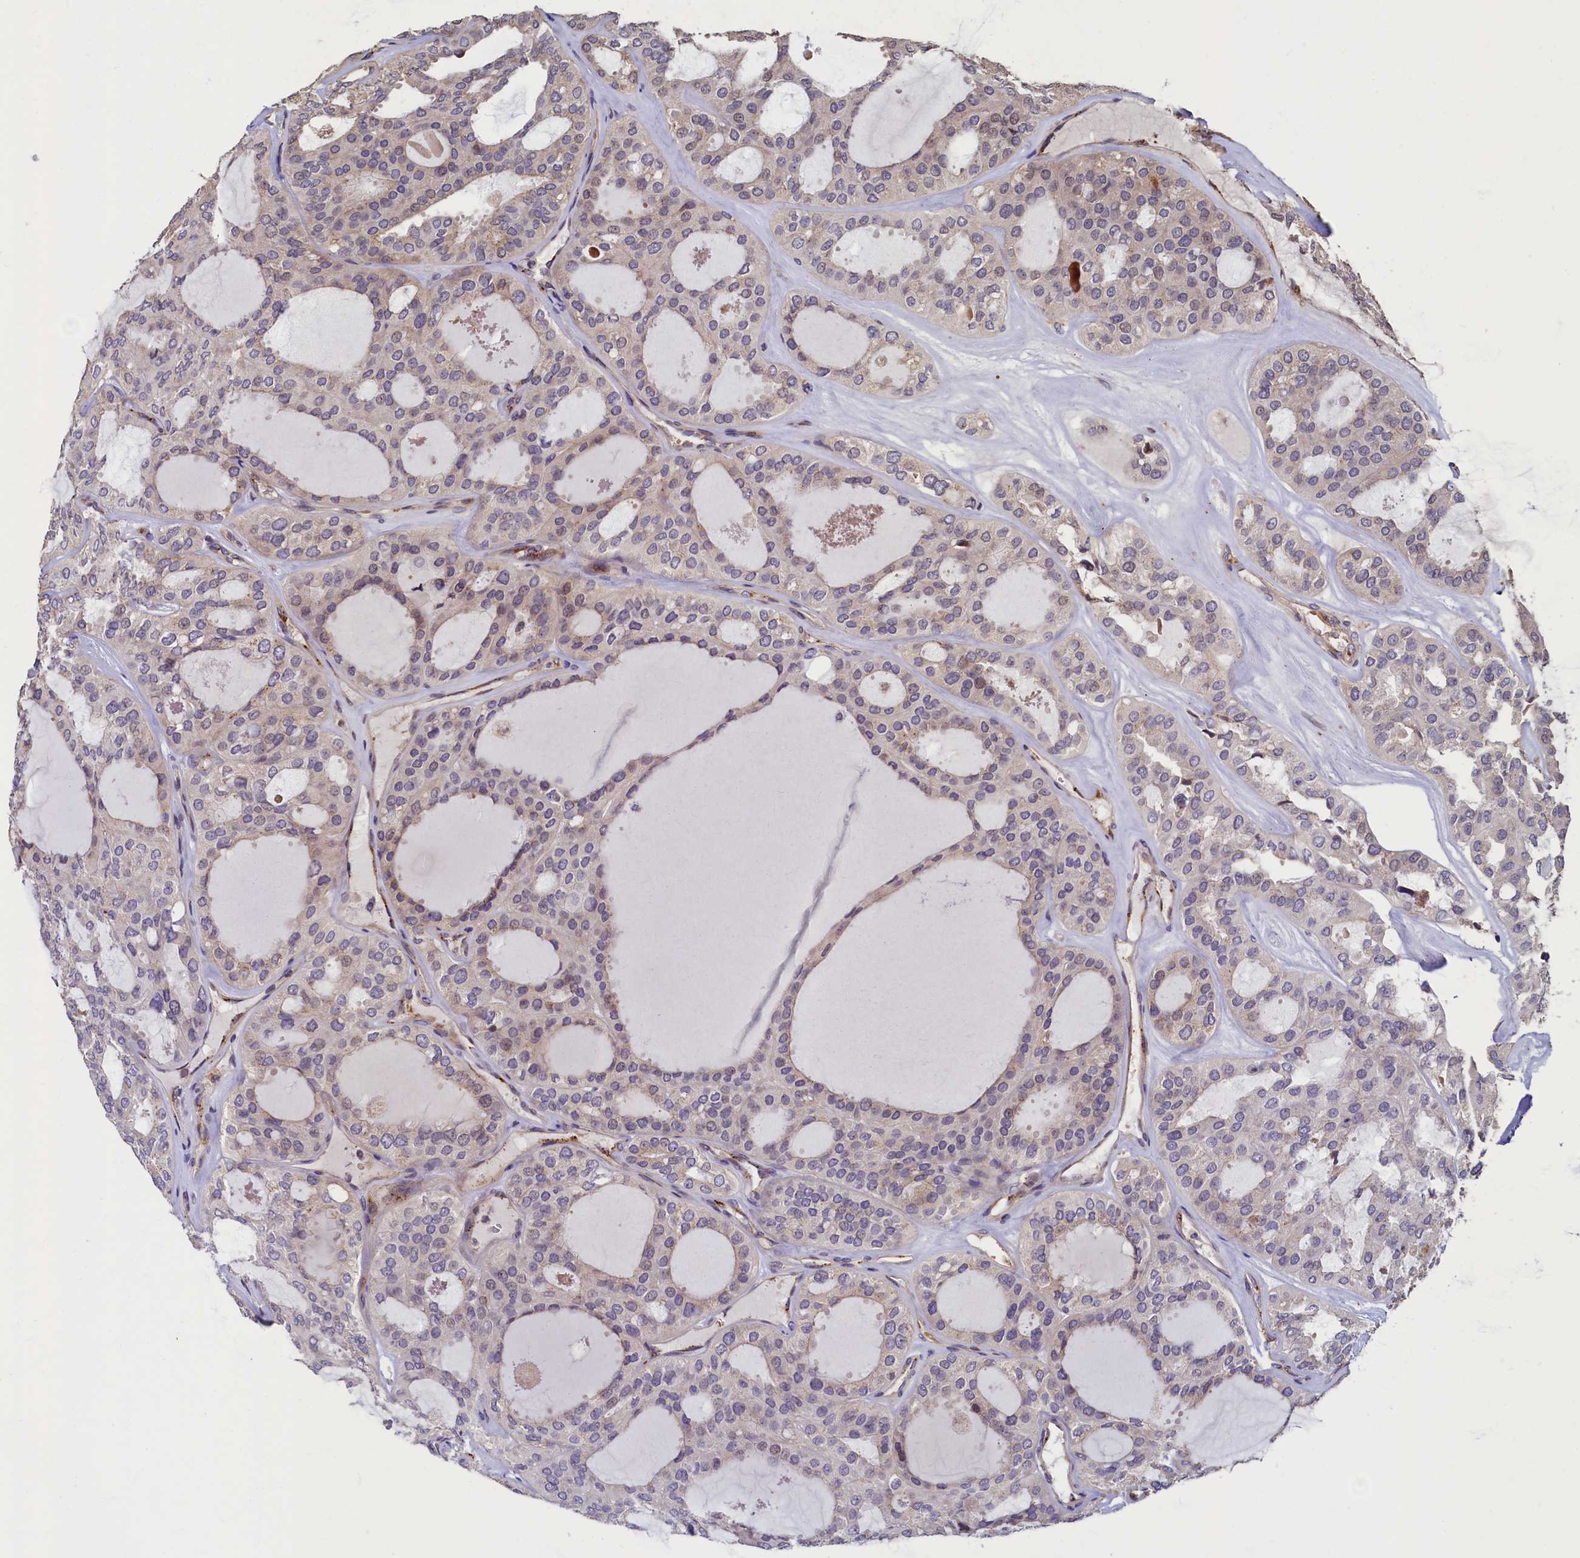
{"staining": {"intensity": "weak", "quantity": "<25%", "location": "cytoplasmic/membranous"}, "tissue": "thyroid cancer", "cell_type": "Tumor cells", "image_type": "cancer", "snomed": [{"axis": "morphology", "description": "Follicular adenoma carcinoma, NOS"}, {"axis": "topography", "description": "Thyroid gland"}], "caption": "This is an IHC histopathology image of human thyroid cancer. There is no expression in tumor cells.", "gene": "TMEM181", "patient": {"sex": "male", "age": 75}}